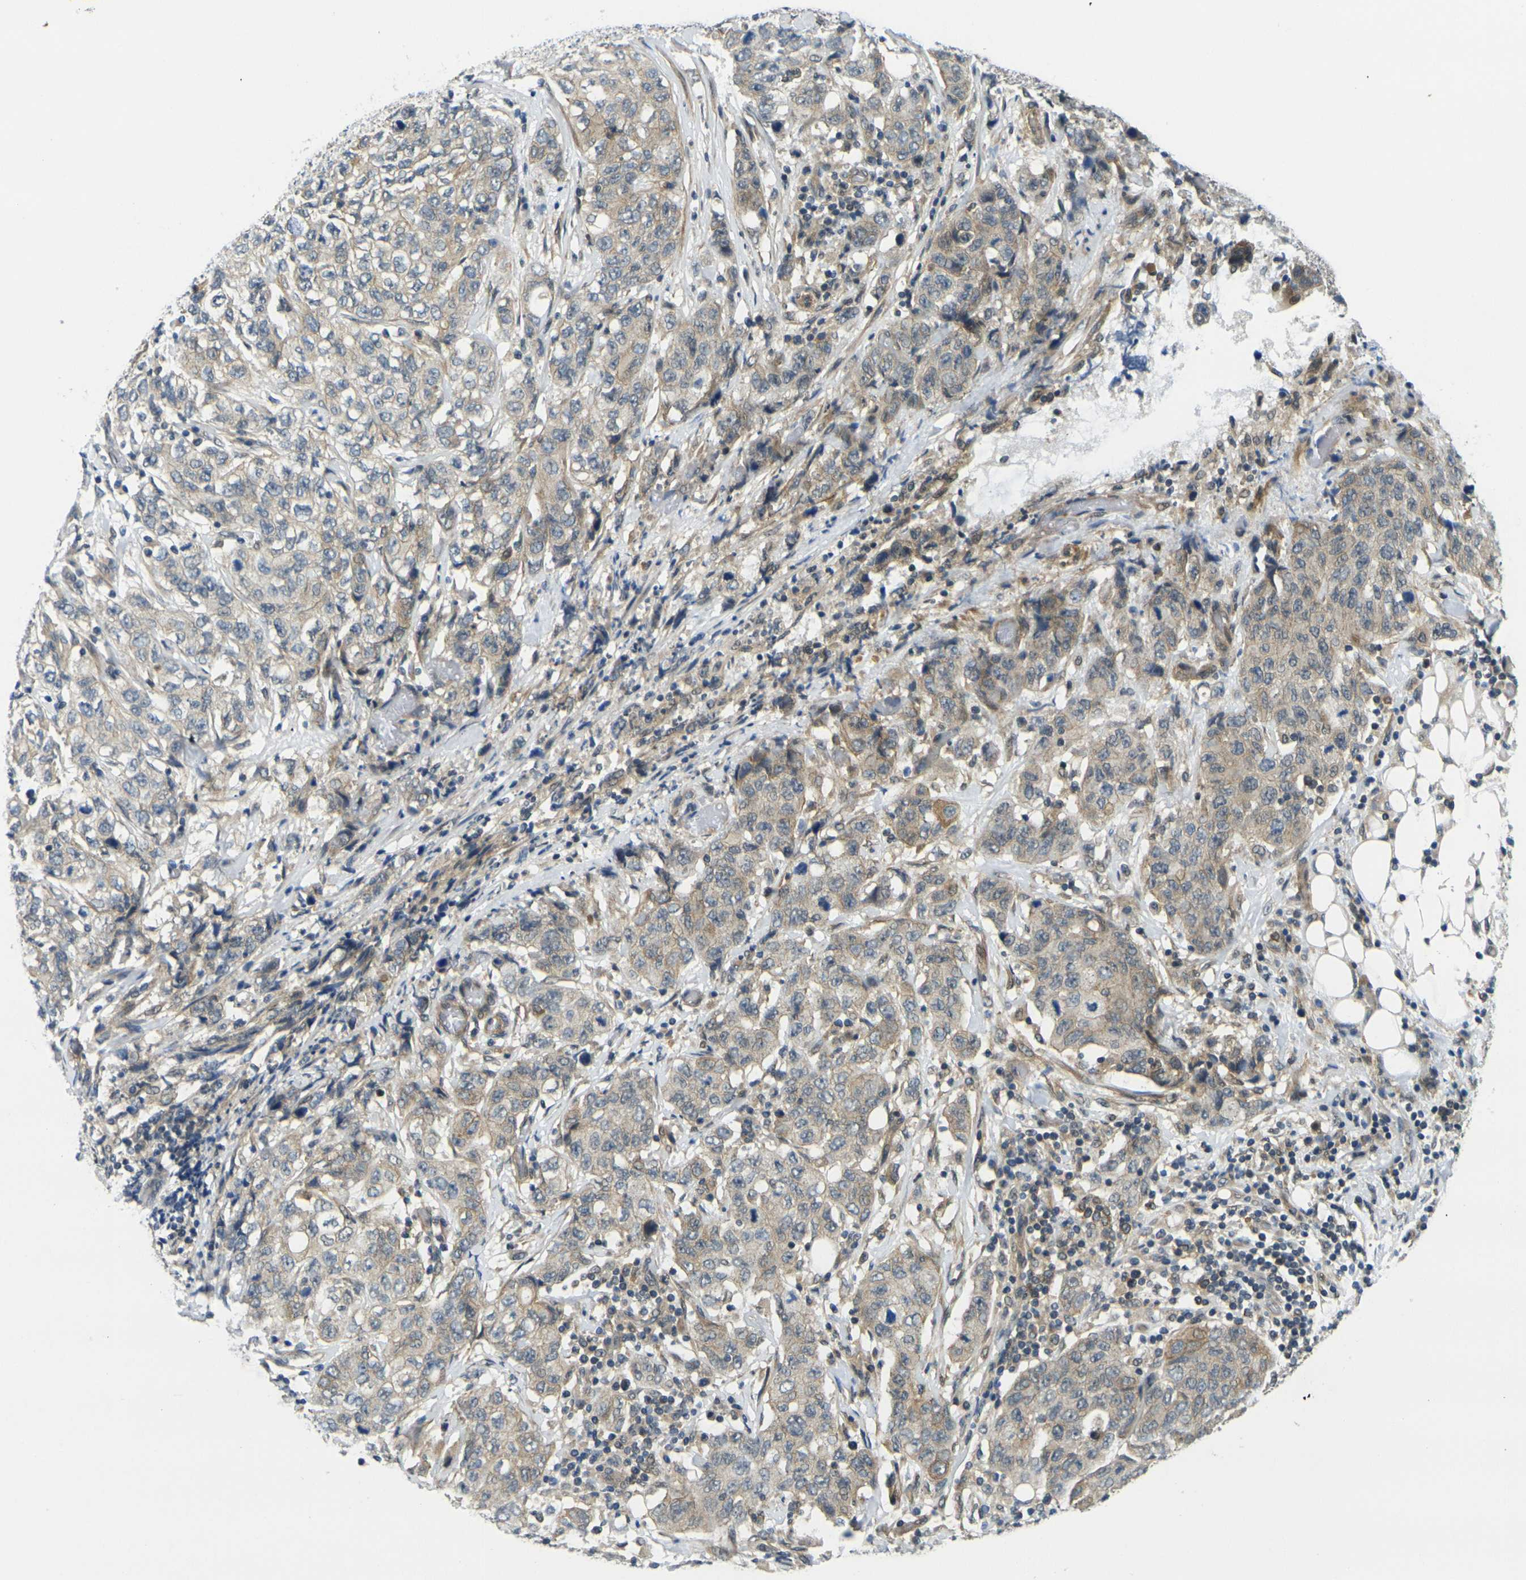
{"staining": {"intensity": "weak", "quantity": "25%-75%", "location": "cytoplasmic/membranous"}, "tissue": "stomach cancer", "cell_type": "Tumor cells", "image_type": "cancer", "snomed": [{"axis": "morphology", "description": "Adenocarcinoma, NOS"}, {"axis": "topography", "description": "Stomach"}], "caption": "Immunohistochemical staining of human stomach cancer (adenocarcinoma) demonstrates low levels of weak cytoplasmic/membranous protein expression in approximately 25%-75% of tumor cells.", "gene": "KCTD10", "patient": {"sex": "male", "age": 48}}